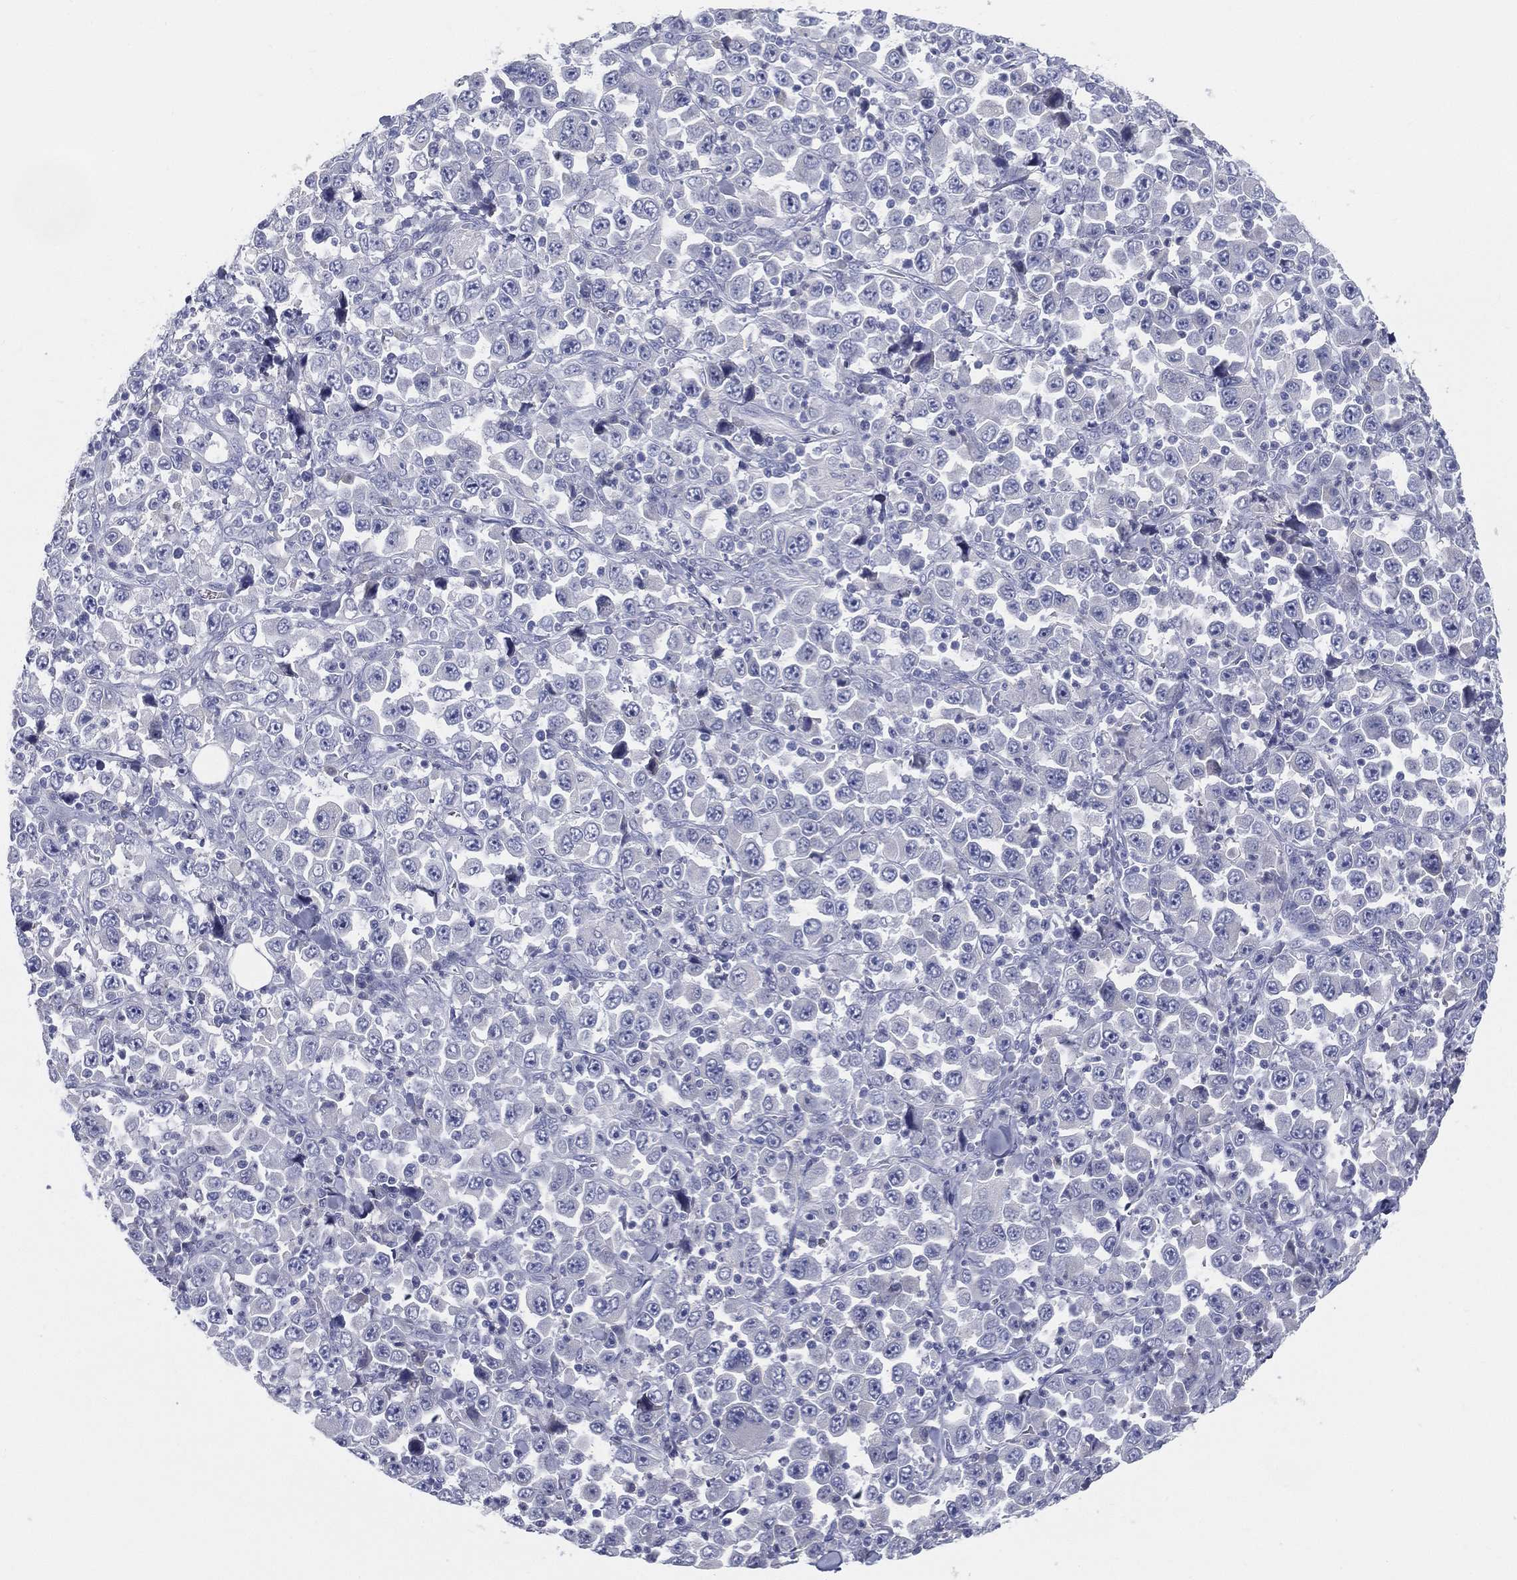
{"staining": {"intensity": "negative", "quantity": "none", "location": "none"}, "tissue": "stomach cancer", "cell_type": "Tumor cells", "image_type": "cancer", "snomed": [{"axis": "morphology", "description": "Normal tissue, NOS"}, {"axis": "morphology", "description": "Adenocarcinoma, NOS"}, {"axis": "topography", "description": "Stomach, upper"}, {"axis": "topography", "description": "Stomach"}], "caption": "This is an immunohistochemistry (IHC) photomicrograph of adenocarcinoma (stomach). There is no staining in tumor cells.", "gene": "STS", "patient": {"sex": "male", "age": 59}}